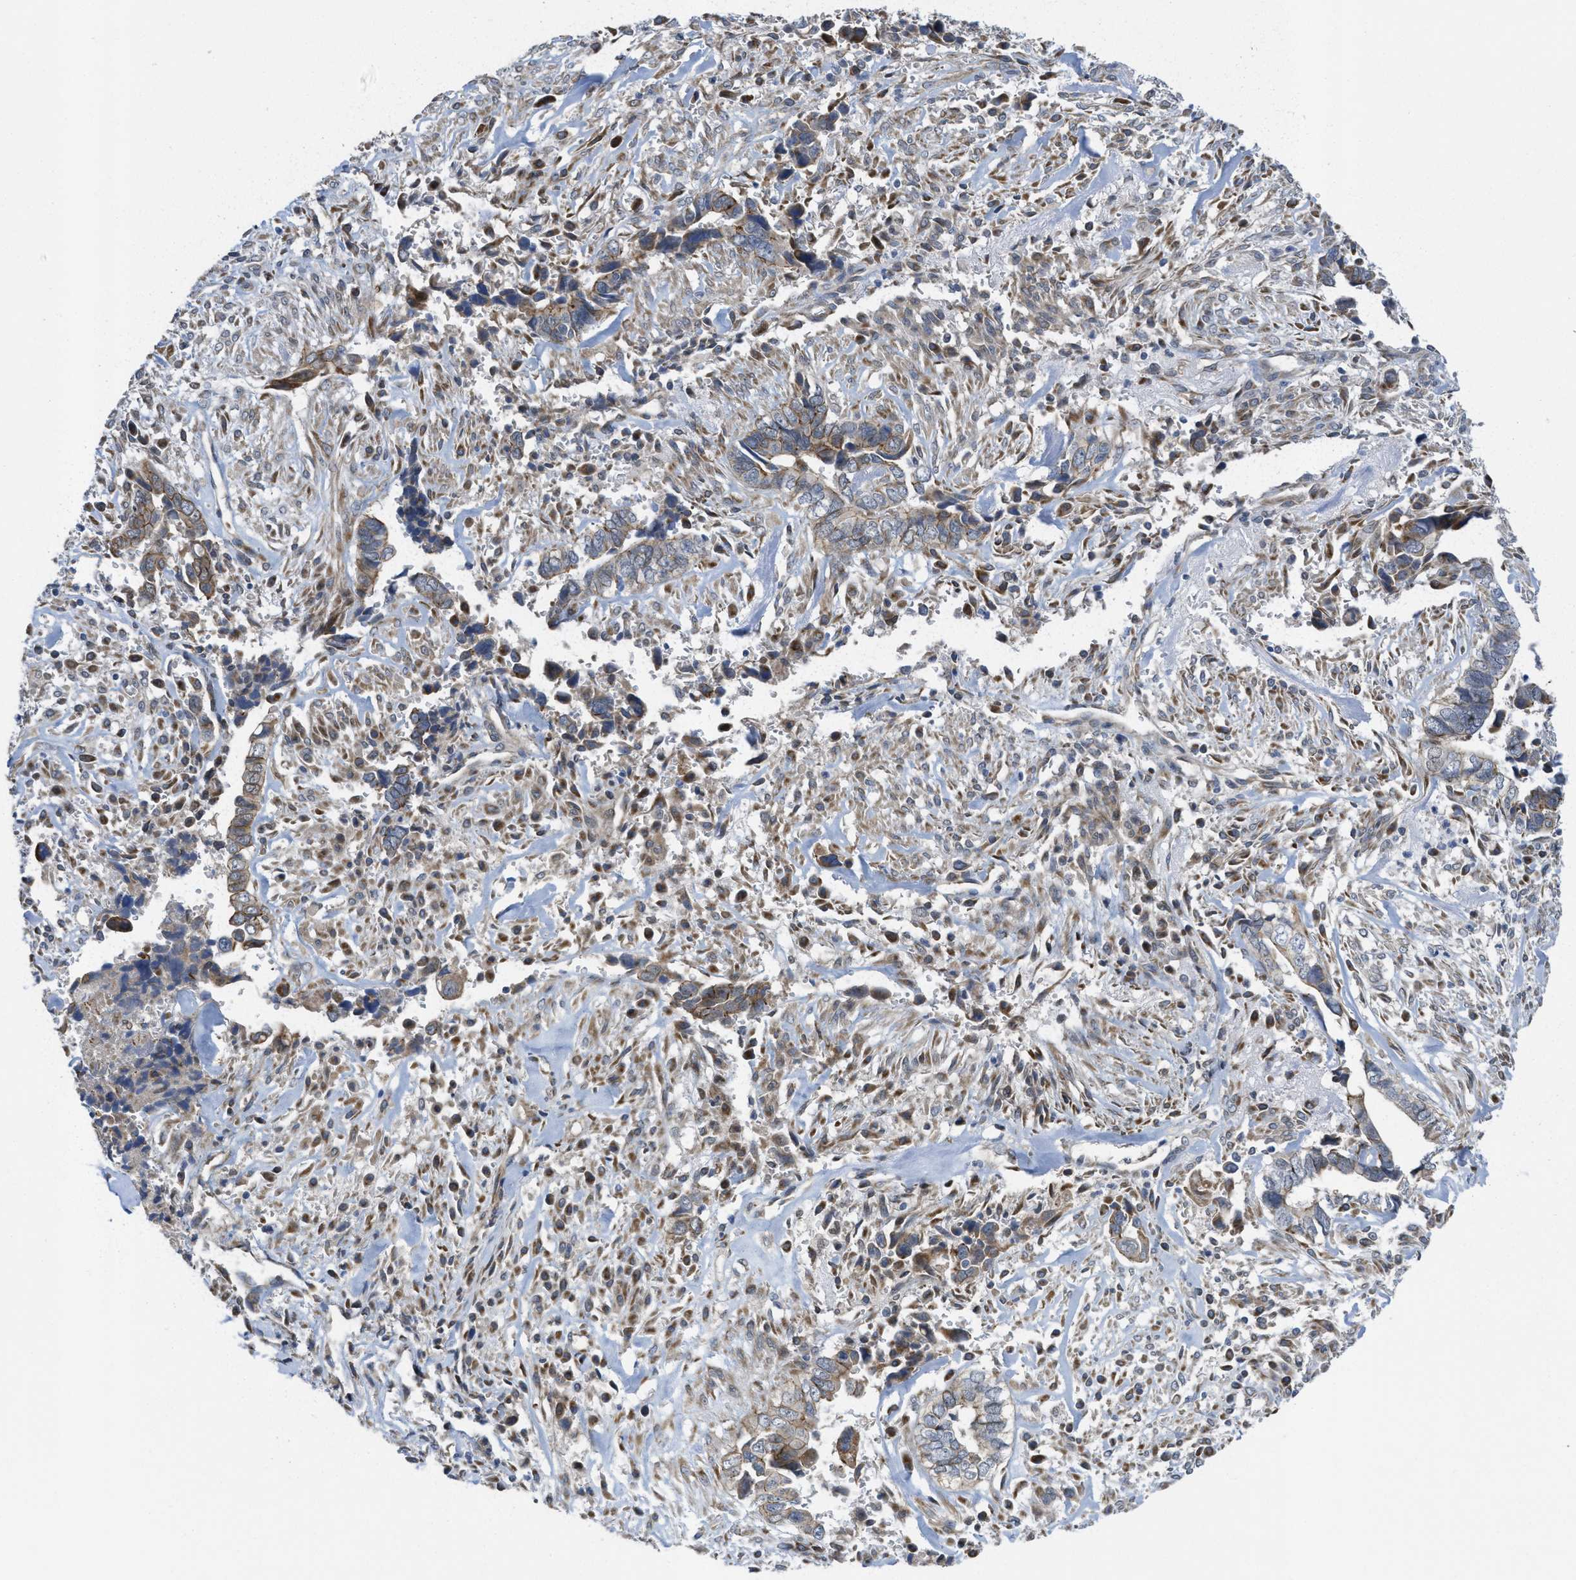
{"staining": {"intensity": "moderate", "quantity": ">75%", "location": "cytoplasmic/membranous"}, "tissue": "liver cancer", "cell_type": "Tumor cells", "image_type": "cancer", "snomed": [{"axis": "morphology", "description": "Cholangiocarcinoma"}, {"axis": "topography", "description": "Liver"}], "caption": "A medium amount of moderate cytoplasmic/membranous expression is appreciated in approximately >75% of tumor cells in liver cancer (cholangiocarcinoma) tissue. (DAB (3,3'-diaminobenzidine) = brown stain, brightfield microscopy at high magnification).", "gene": "CDPF1", "patient": {"sex": "female", "age": 79}}